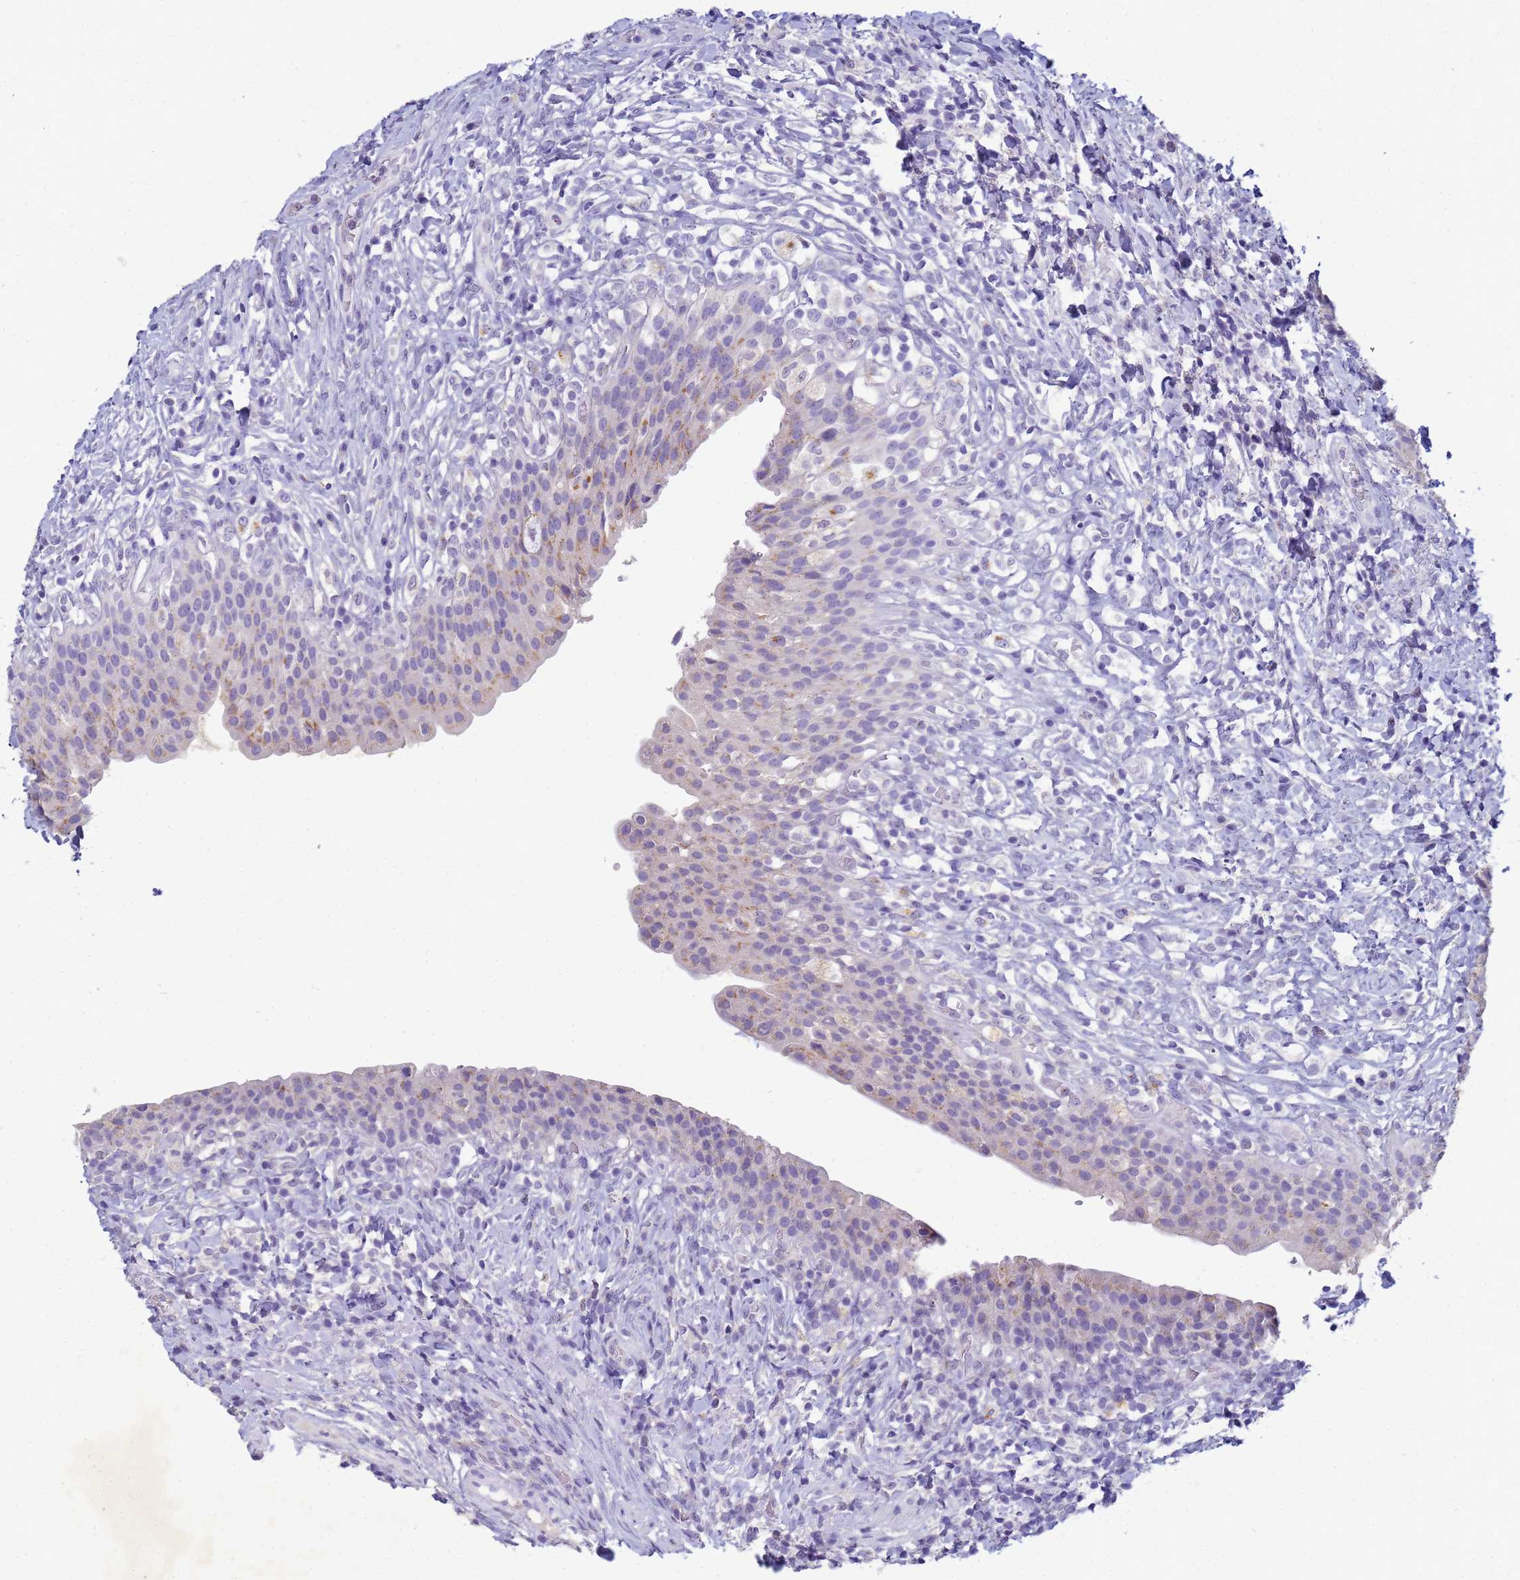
{"staining": {"intensity": "moderate", "quantity": "<25%", "location": "cytoplasmic/membranous"}, "tissue": "urinary bladder", "cell_type": "Urothelial cells", "image_type": "normal", "snomed": [{"axis": "morphology", "description": "Normal tissue, NOS"}, {"axis": "morphology", "description": "Inflammation, NOS"}, {"axis": "topography", "description": "Urinary bladder"}], "caption": "A low amount of moderate cytoplasmic/membranous expression is seen in about <25% of urothelial cells in normal urinary bladder.", "gene": "B3GNT8", "patient": {"sex": "male", "age": 64}}